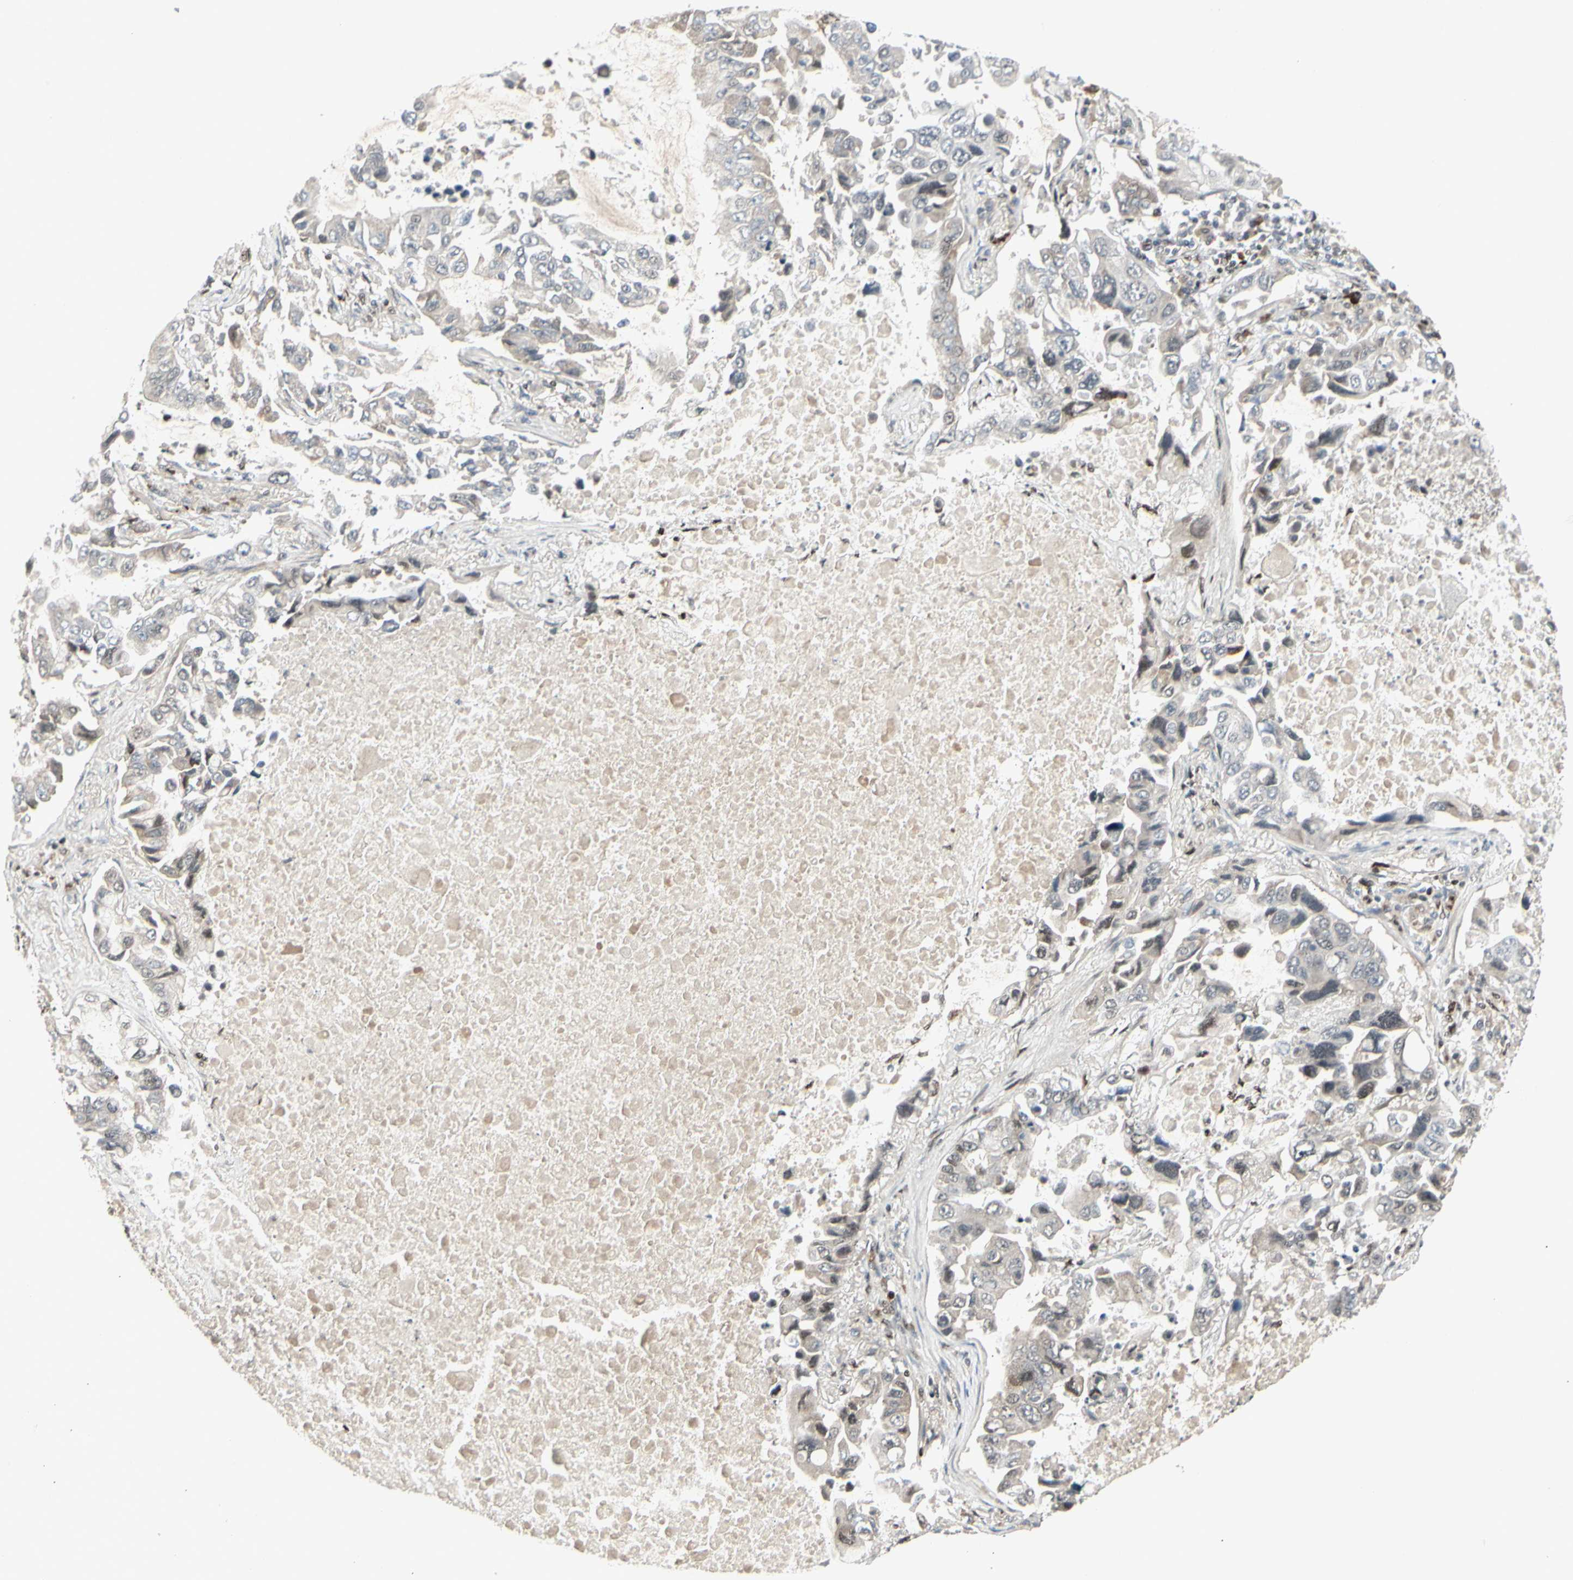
{"staining": {"intensity": "negative", "quantity": "none", "location": "none"}, "tissue": "lung cancer", "cell_type": "Tumor cells", "image_type": "cancer", "snomed": [{"axis": "morphology", "description": "Adenocarcinoma, NOS"}, {"axis": "topography", "description": "Lung"}], "caption": "This histopathology image is of lung cancer stained with immunohistochemistry (IHC) to label a protein in brown with the nuclei are counter-stained blue. There is no staining in tumor cells.", "gene": "FOXJ2", "patient": {"sex": "male", "age": 64}}